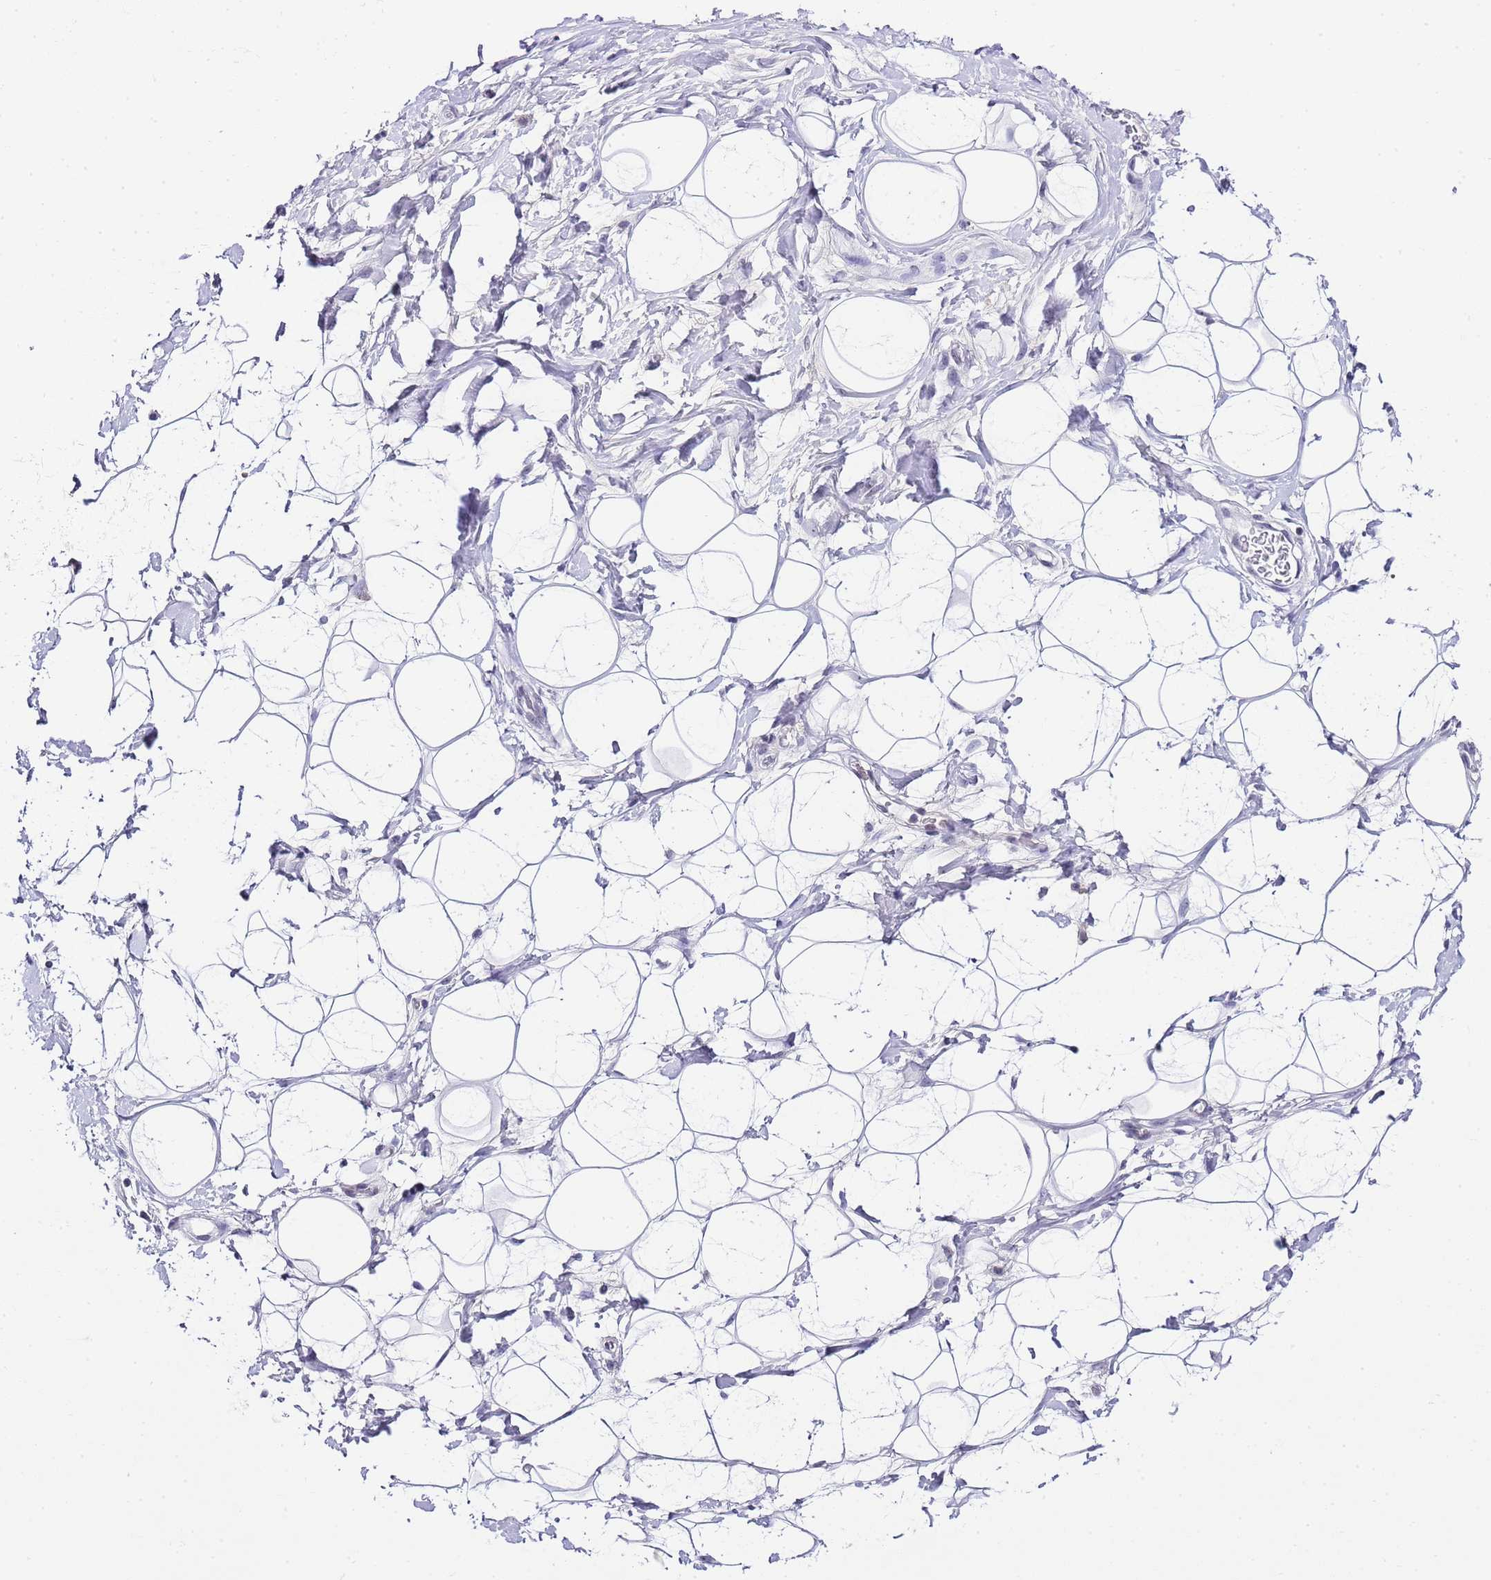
{"staining": {"intensity": "negative", "quantity": "none", "location": "none"}, "tissue": "adipose tissue", "cell_type": "Adipocytes", "image_type": "normal", "snomed": [{"axis": "morphology", "description": "Normal tissue, NOS"}, {"axis": "topography", "description": "Breast"}], "caption": "Photomicrograph shows no protein positivity in adipocytes of benign adipose tissue.", "gene": "NOP56", "patient": {"sex": "female", "age": 26}}